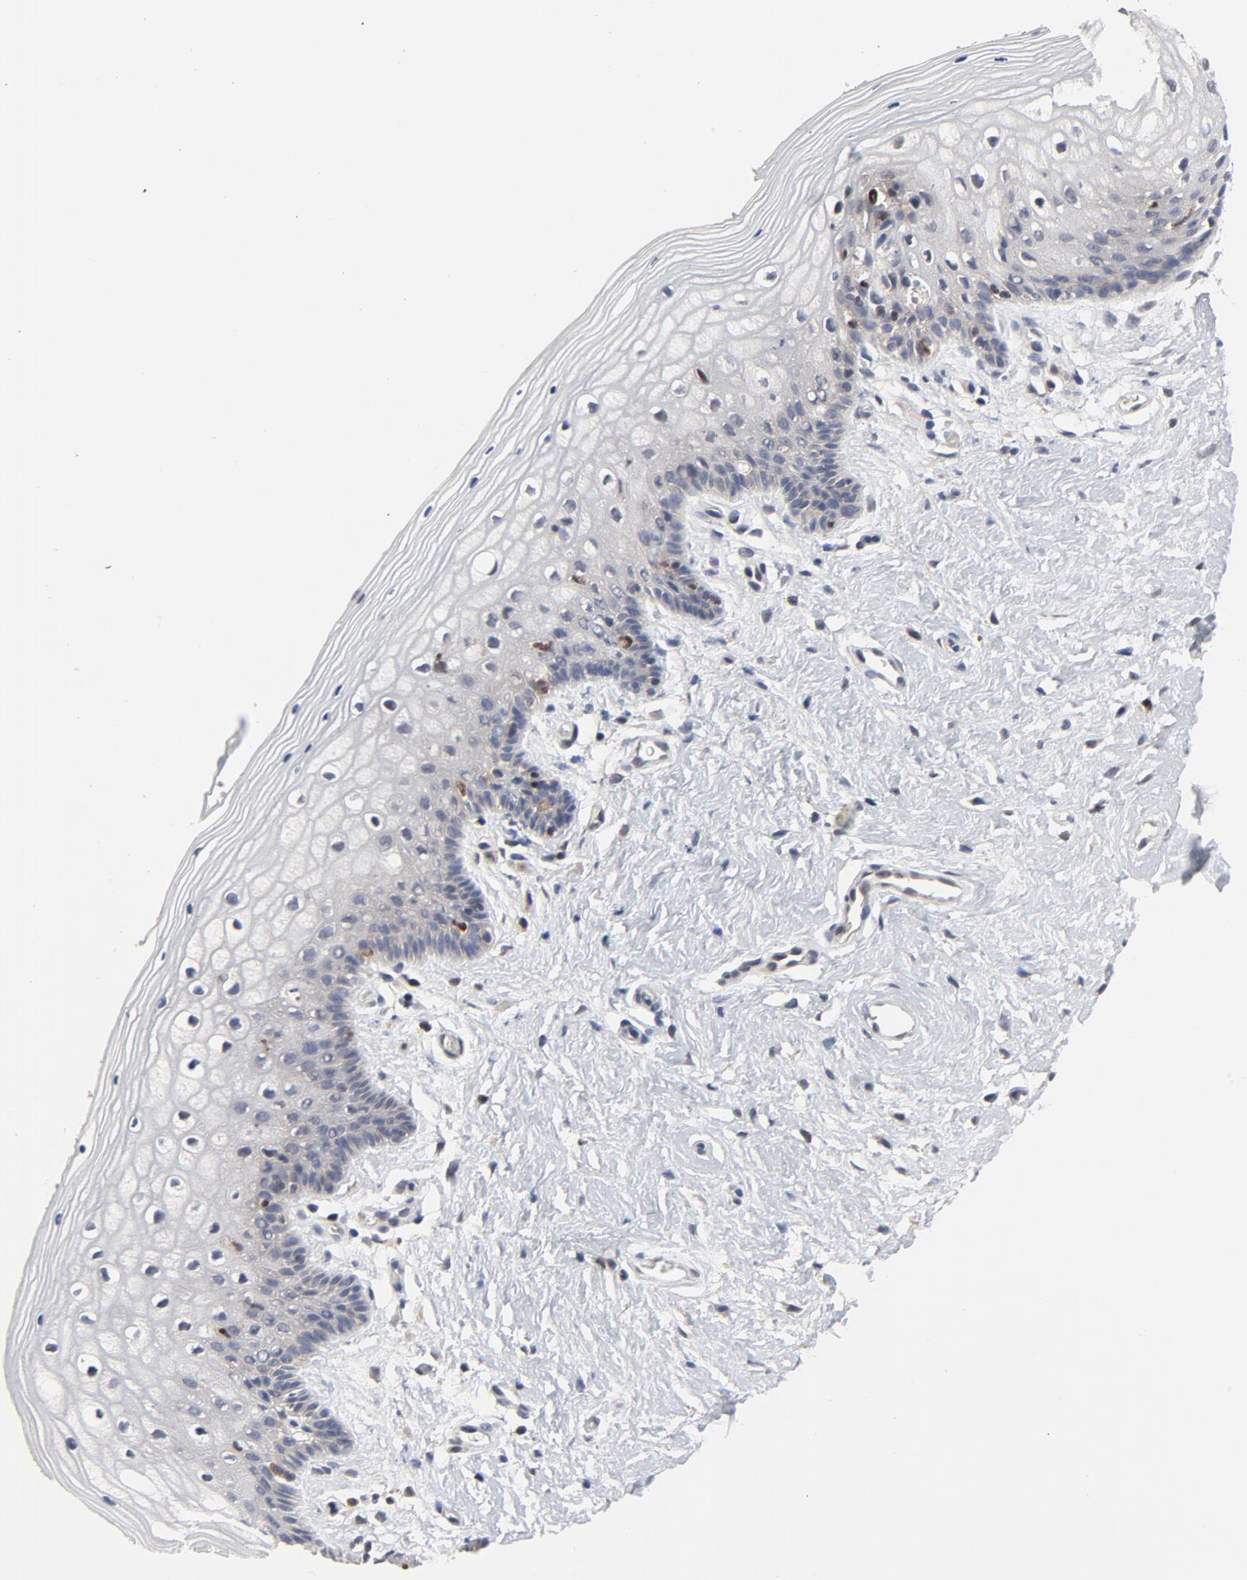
{"staining": {"intensity": "negative", "quantity": "none", "location": "none"}, "tissue": "vagina", "cell_type": "Squamous epithelial cells", "image_type": "normal", "snomed": [{"axis": "morphology", "description": "Normal tissue, NOS"}, {"axis": "topography", "description": "Vagina"}], "caption": "Immunohistochemical staining of benign vagina exhibits no significant staining in squamous epithelial cells.", "gene": "NFKB1", "patient": {"sex": "female", "age": 46}}